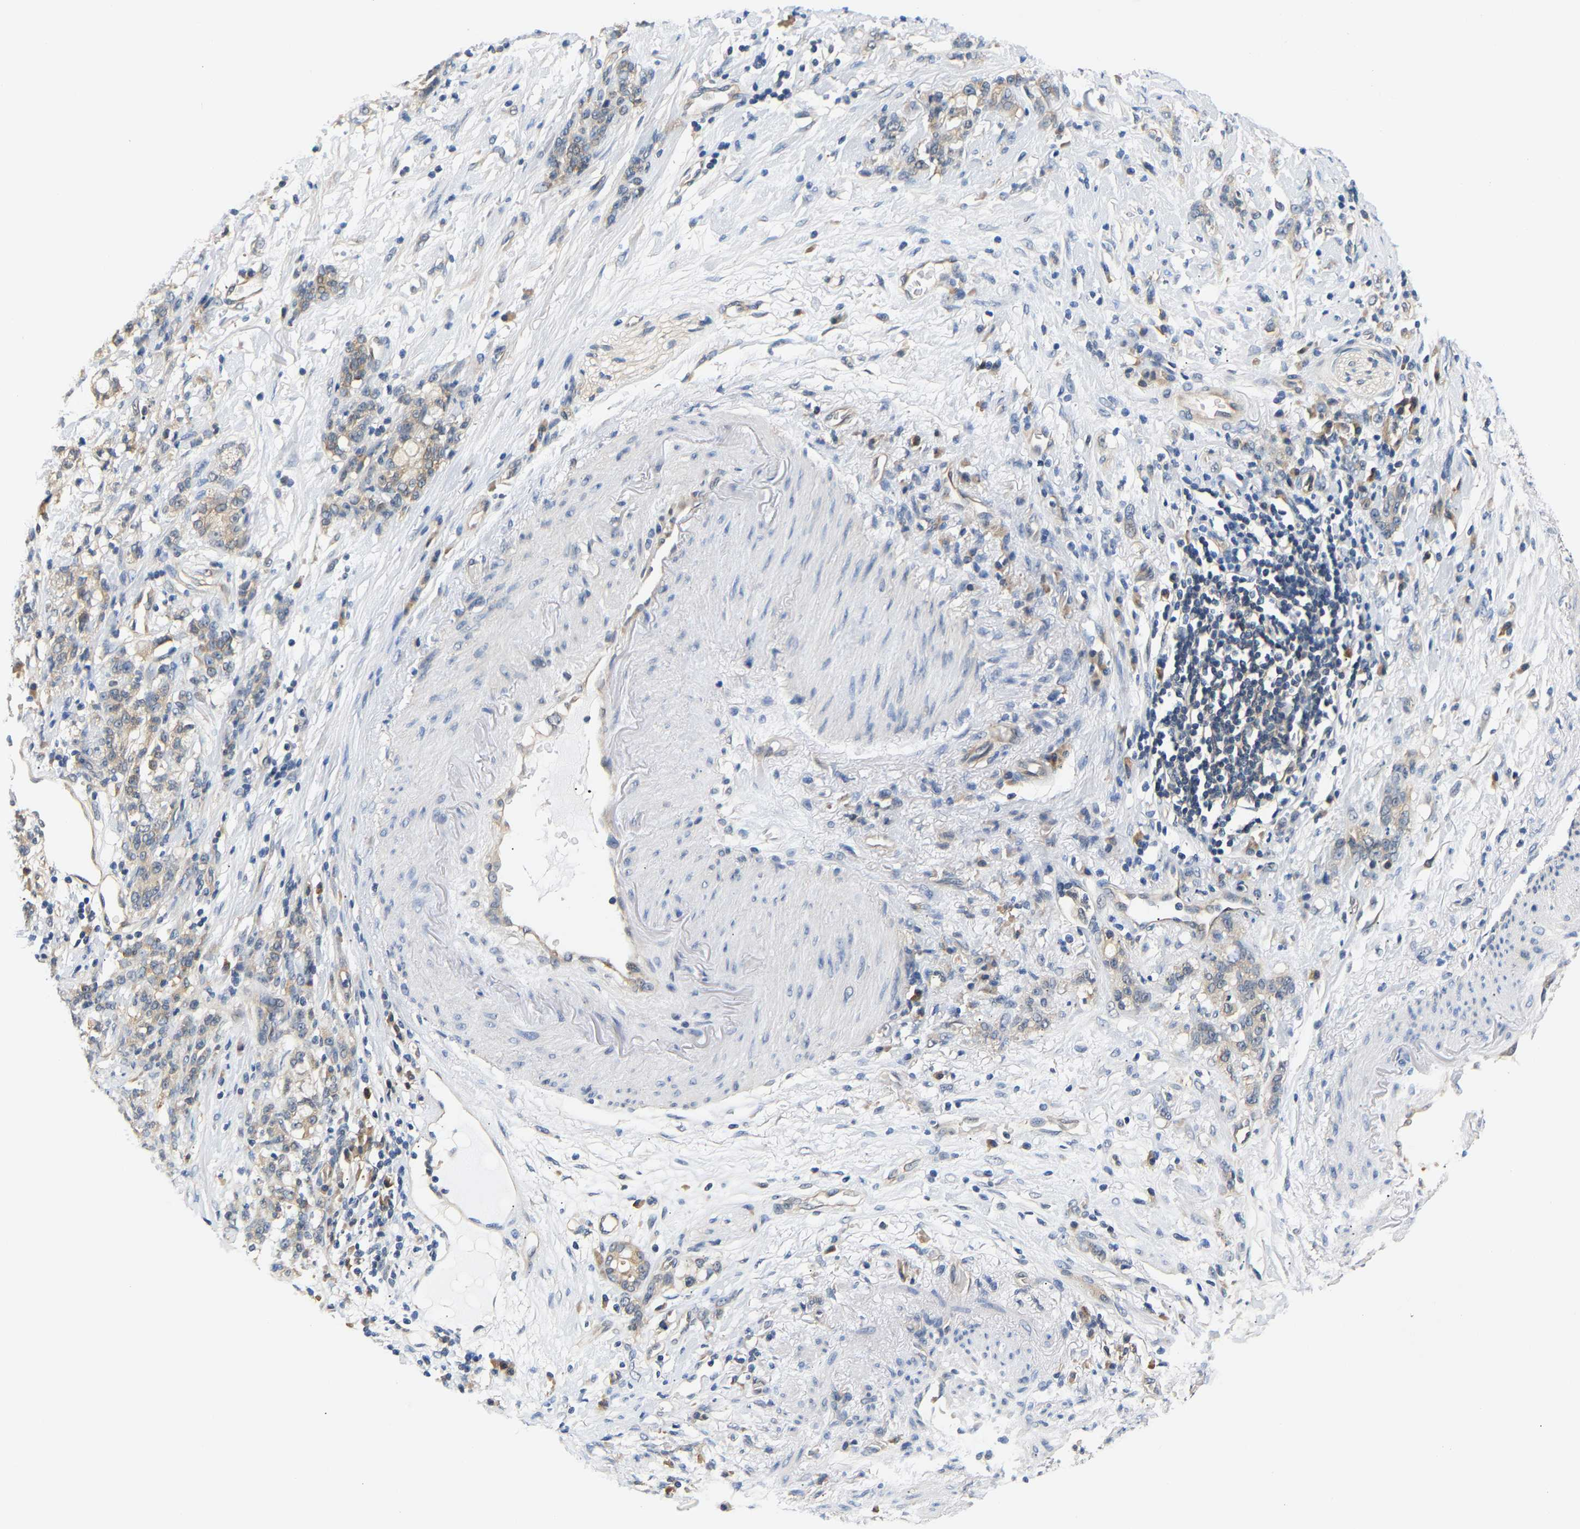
{"staining": {"intensity": "weak", "quantity": "<25%", "location": "cytoplasmic/membranous"}, "tissue": "stomach cancer", "cell_type": "Tumor cells", "image_type": "cancer", "snomed": [{"axis": "morphology", "description": "Adenocarcinoma, NOS"}, {"axis": "topography", "description": "Stomach, lower"}], "caption": "A histopathology image of adenocarcinoma (stomach) stained for a protein reveals no brown staining in tumor cells. (Stains: DAB (3,3'-diaminobenzidine) immunohistochemistry (IHC) with hematoxylin counter stain, Microscopy: brightfield microscopy at high magnification).", "gene": "ARHGEF12", "patient": {"sex": "male", "age": 88}}